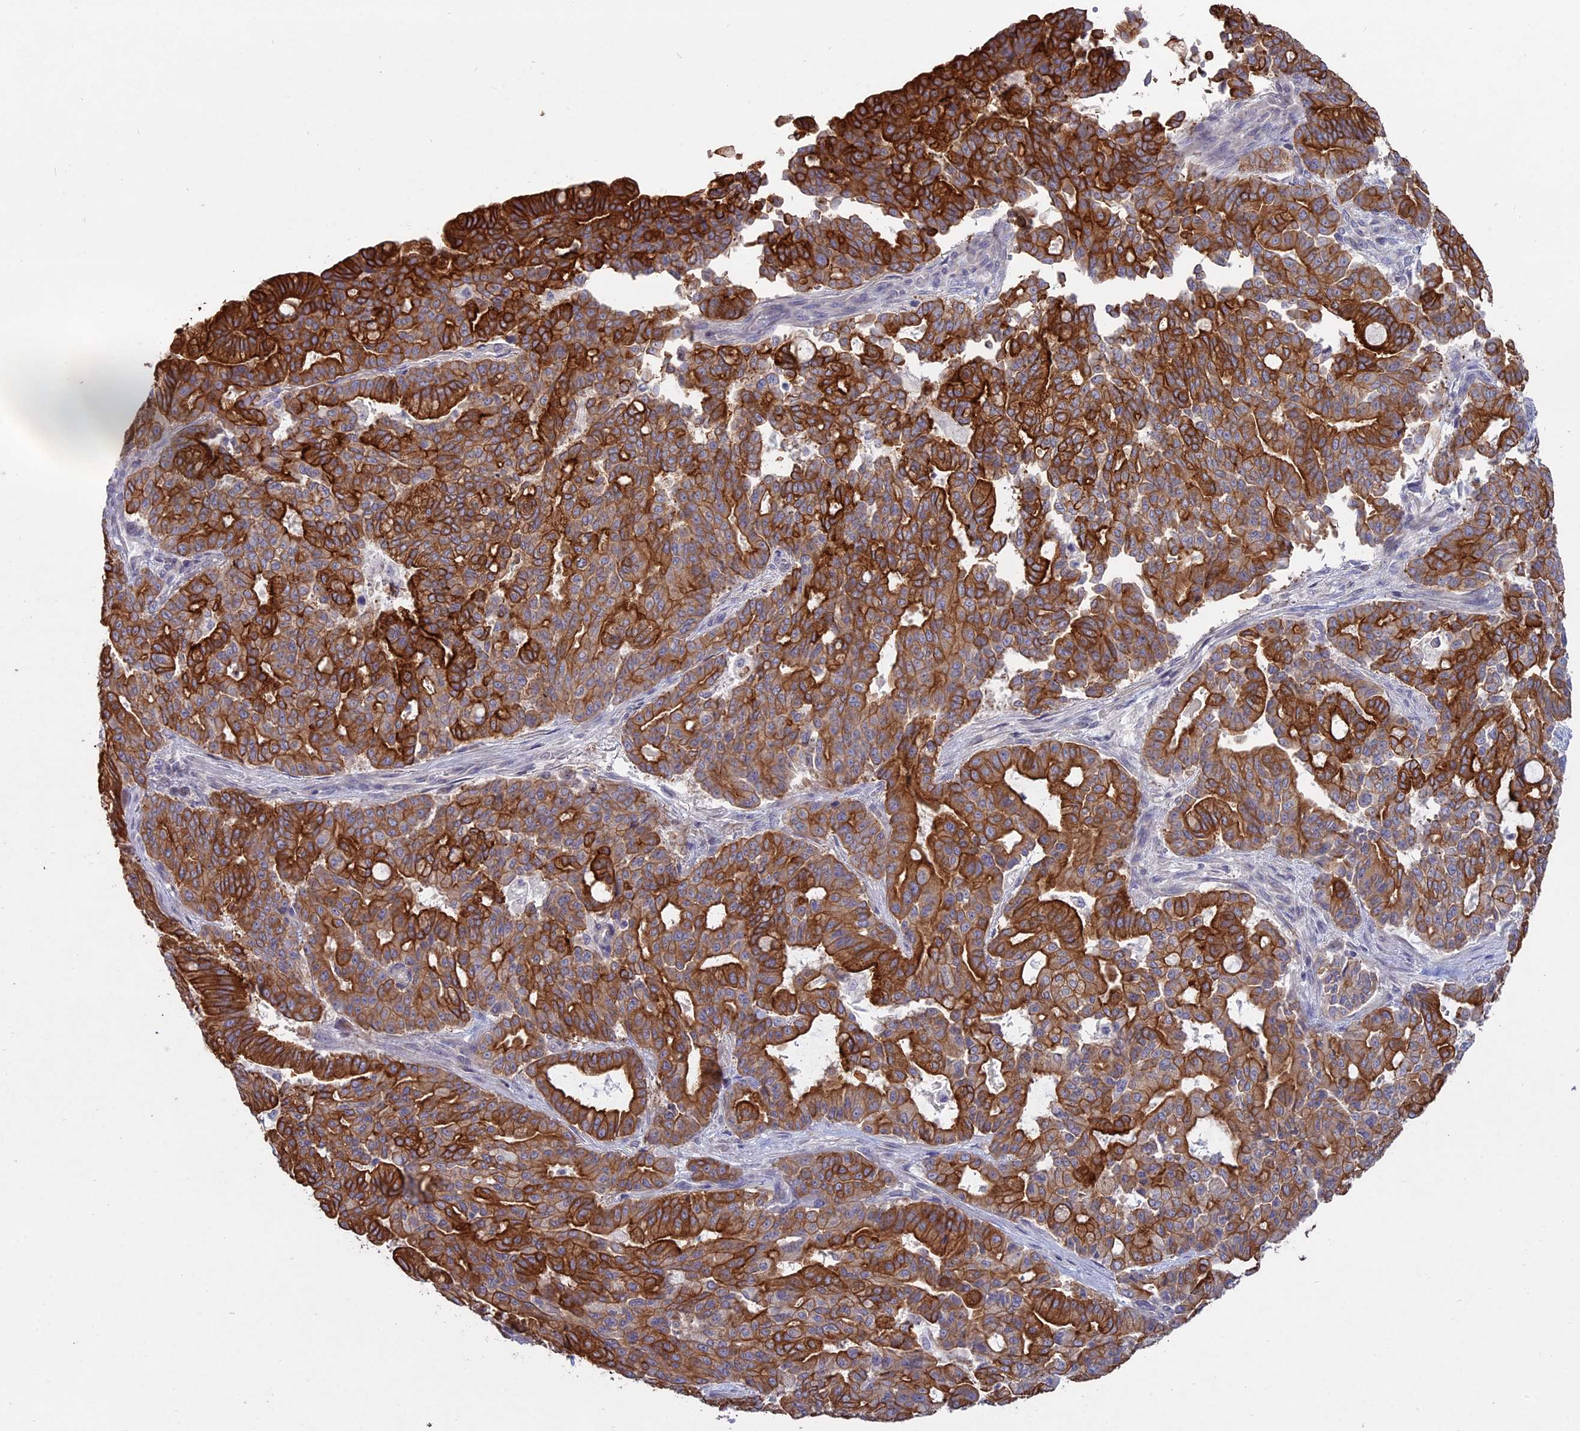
{"staining": {"intensity": "strong", "quantity": ">75%", "location": "cytoplasmic/membranous"}, "tissue": "pancreatic cancer", "cell_type": "Tumor cells", "image_type": "cancer", "snomed": [{"axis": "morphology", "description": "Adenocarcinoma, NOS"}, {"axis": "topography", "description": "Pancreas"}], "caption": "A micrograph of pancreatic cancer stained for a protein reveals strong cytoplasmic/membranous brown staining in tumor cells.", "gene": "MYO5B", "patient": {"sex": "male", "age": 63}}